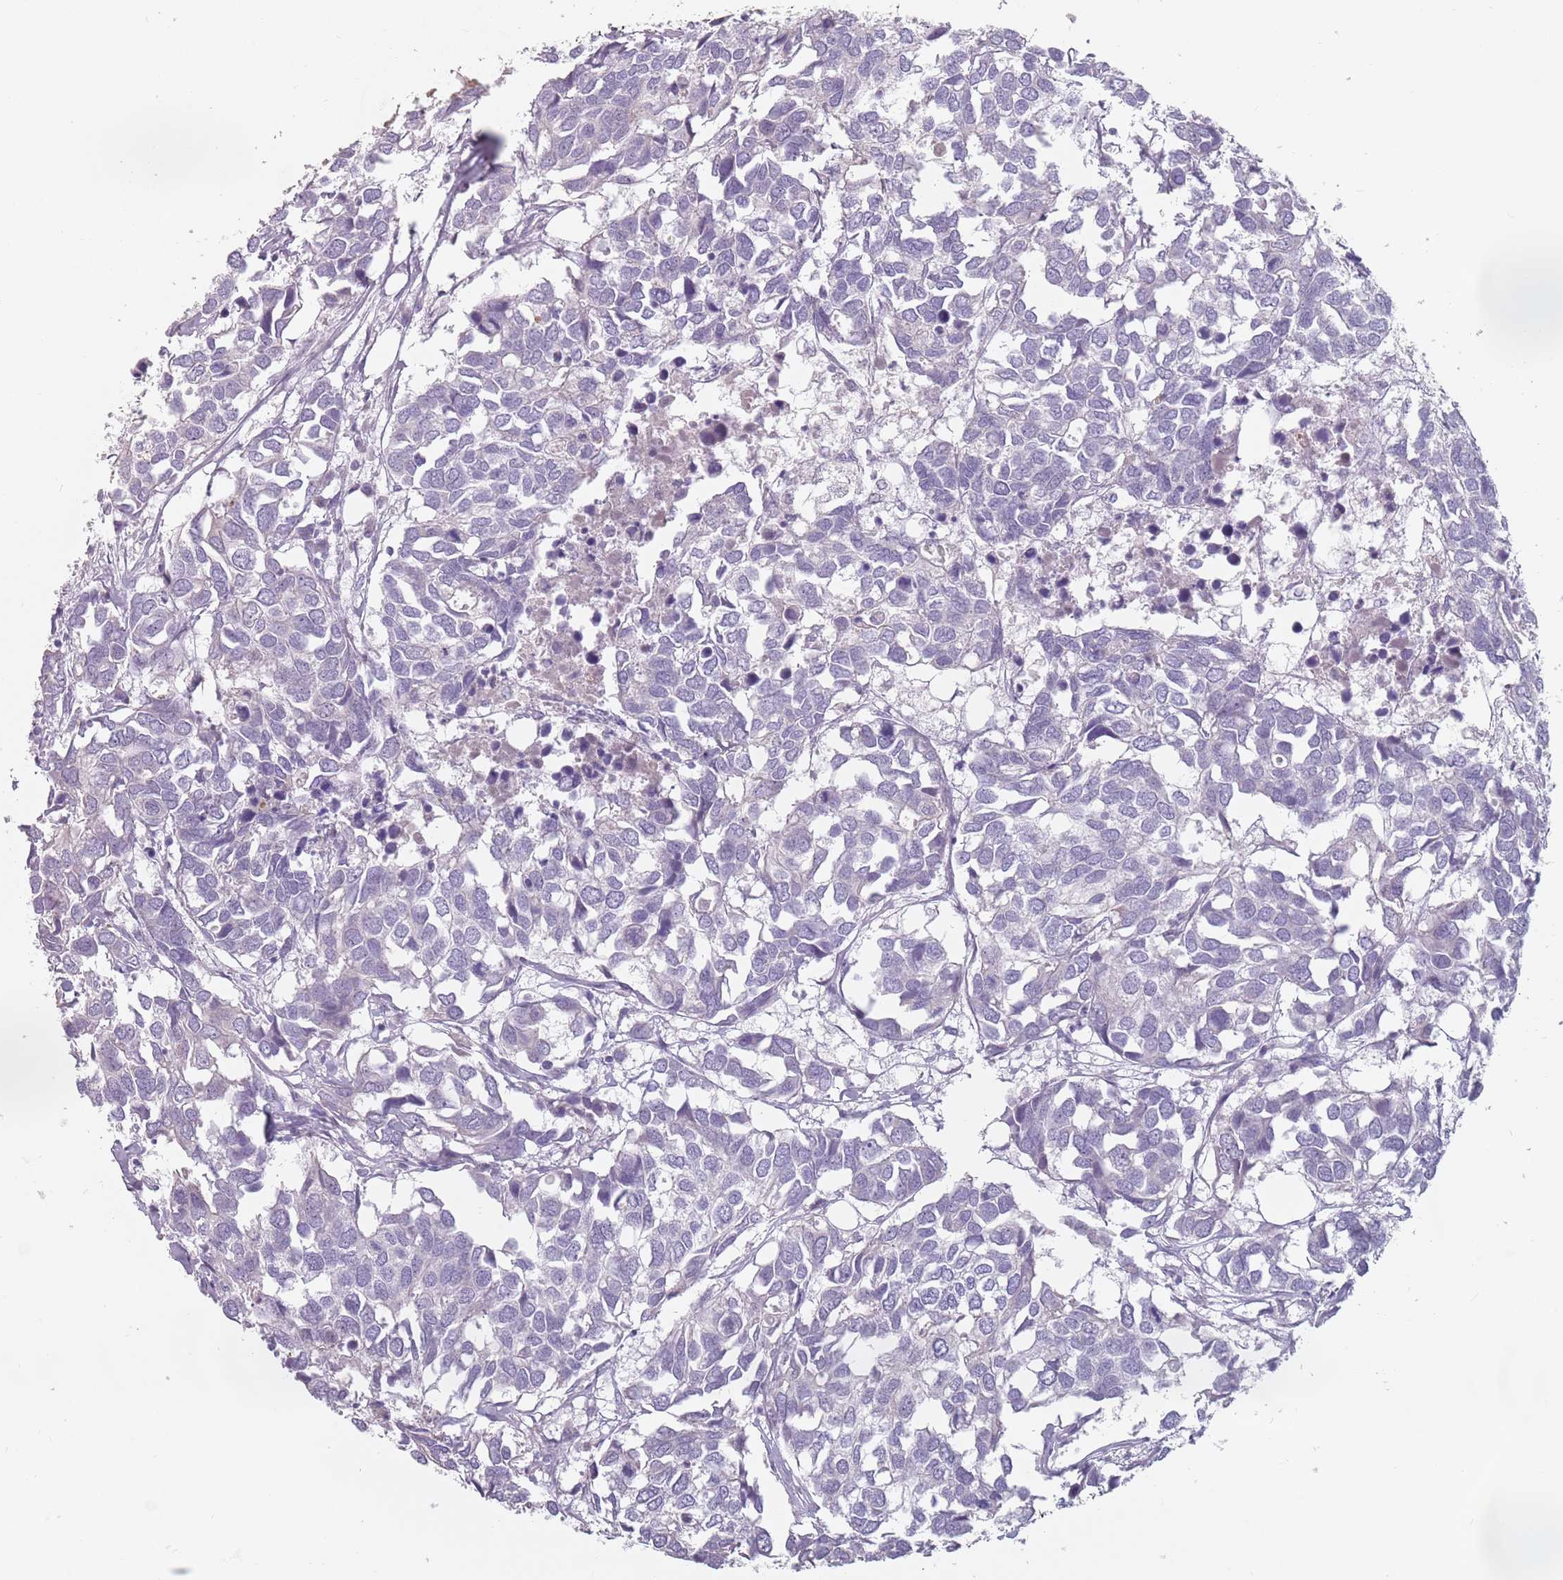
{"staining": {"intensity": "negative", "quantity": "none", "location": "none"}, "tissue": "breast cancer", "cell_type": "Tumor cells", "image_type": "cancer", "snomed": [{"axis": "morphology", "description": "Duct carcinoma"}, {"axis": "topography", "description": "Breast"}], "caption": "Human breast cancer (intraductal carcinoma) stained for a protein using immunohistochemistry (IHC) demonstrates no staining in tumor cells.", "gene": "CEP19", "patient": {"sex": "female", "age": 83}}